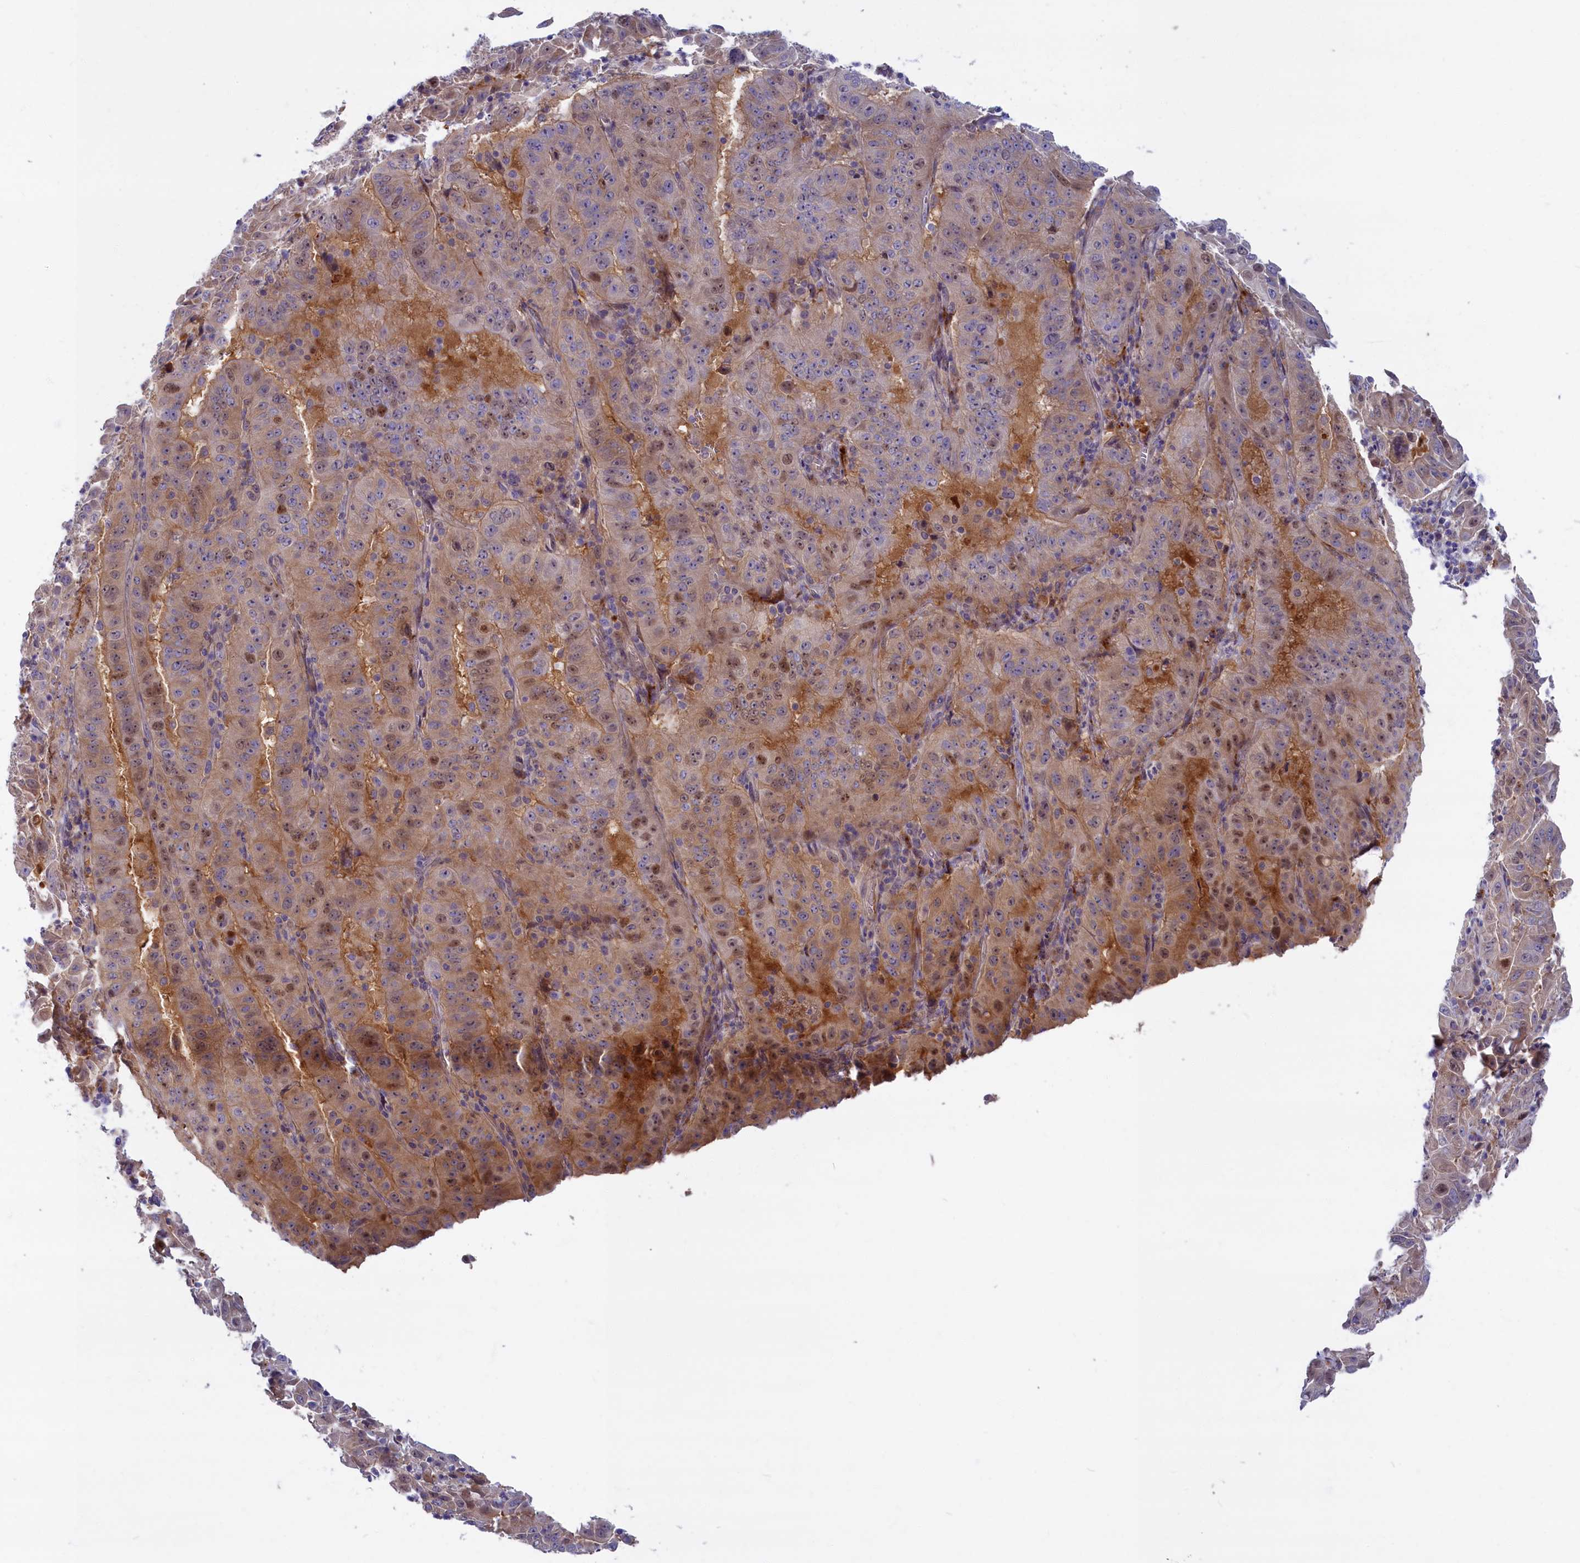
{"staining": {"intensity": "weak", "quantity": "<25%", "location": "cytoplasmic/membranous,nuclear"}, "tissue": "pancreatic cancer", "cell_type": "Tumor cells", "image_type": "cancer", "snomed": [{"axis": "morphology", "description": "Adenocarcinoma, NOS"}, {"axis": "topography", "description": "Pancreas"}], "caption": "Immunohistochemistry (IHC) image of adenocarcinoma (pancreatic) stained for a protein (brown), which reveals no expression in tumor cells. Brightfield microscopy of IHC stained with DAB (brown) and hematoxylin (blue), captured at high magnification.", "gene": "FCSK", "patient": {"sex": "male", "age": 63}}